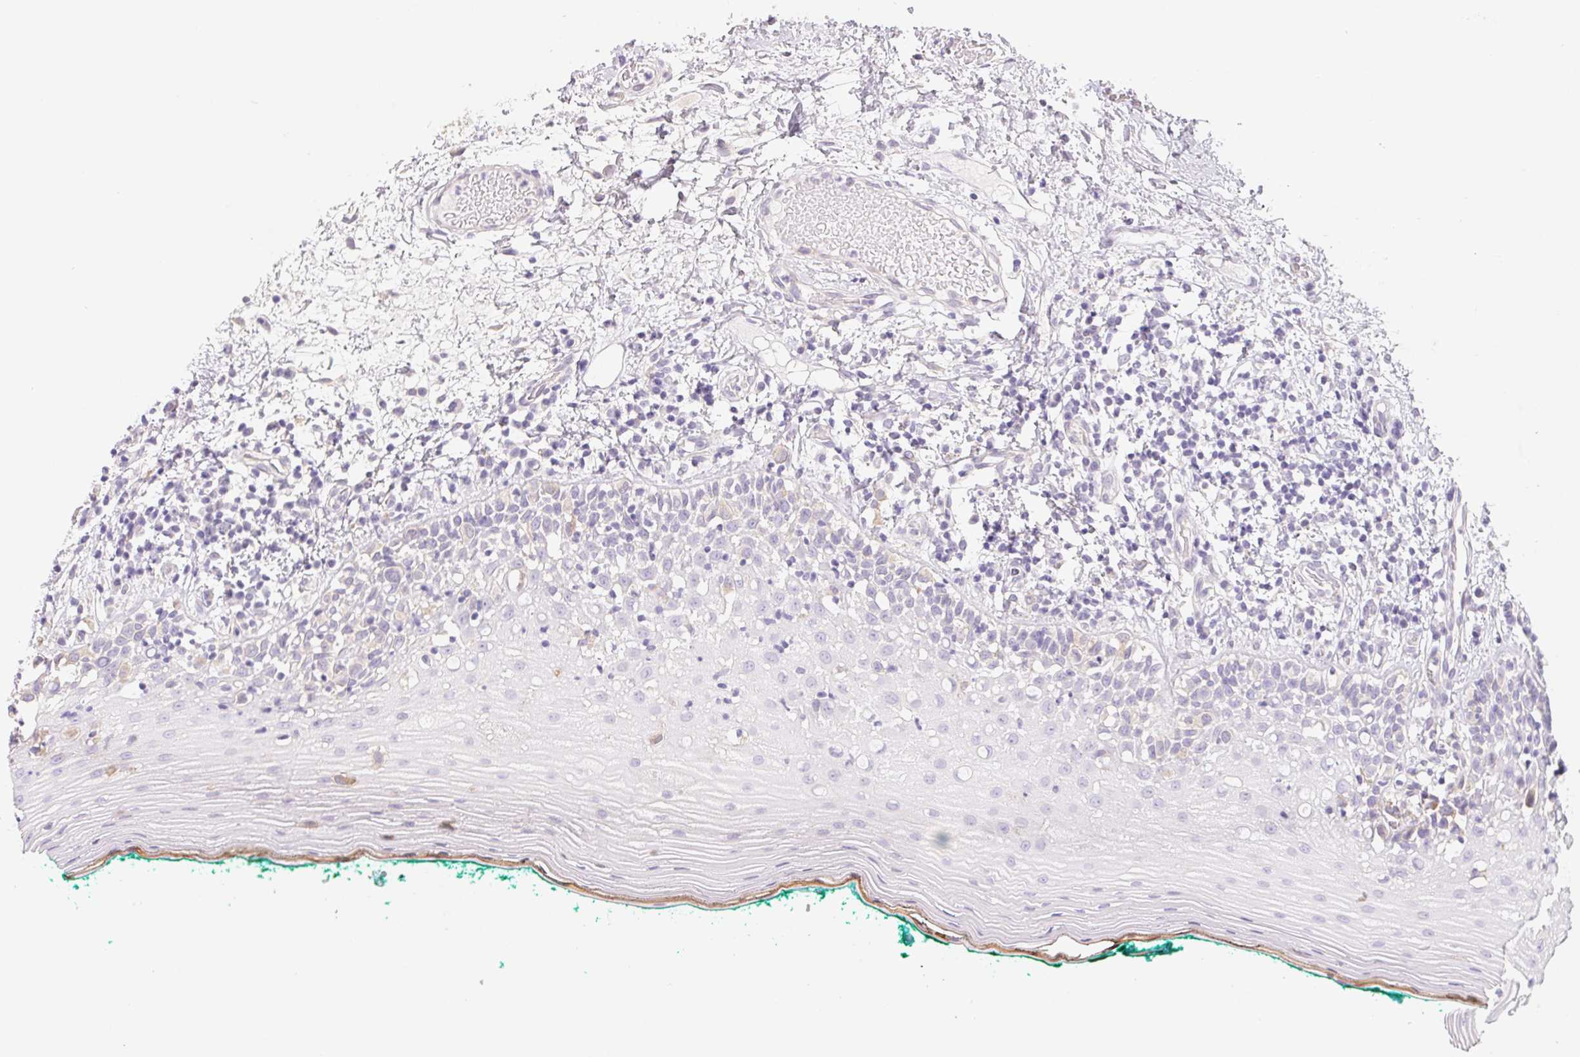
{"staining": {"intensity": "negative", "quantity": "none", "location": "none"}, "tissue": "oral mucosa", "cell_type": "Squamous epithelial cells", "image_type": "normal", "snomed": [{"axis": "morphology", "description": "Normal tissue, NOS"}, {"axis": "topography", "description": "Oral tissue"}], "caption": "High magnification brightfield microscopy of normal oral mucosa stained with DAB (3,3'-diaminobenzidine) (brown) and counterstained with hematoxylin (blue): squamous epithelial cells show no significant positivity.", "gene": "CTNND2", "patient": {"sex": "female", "age": 83}}